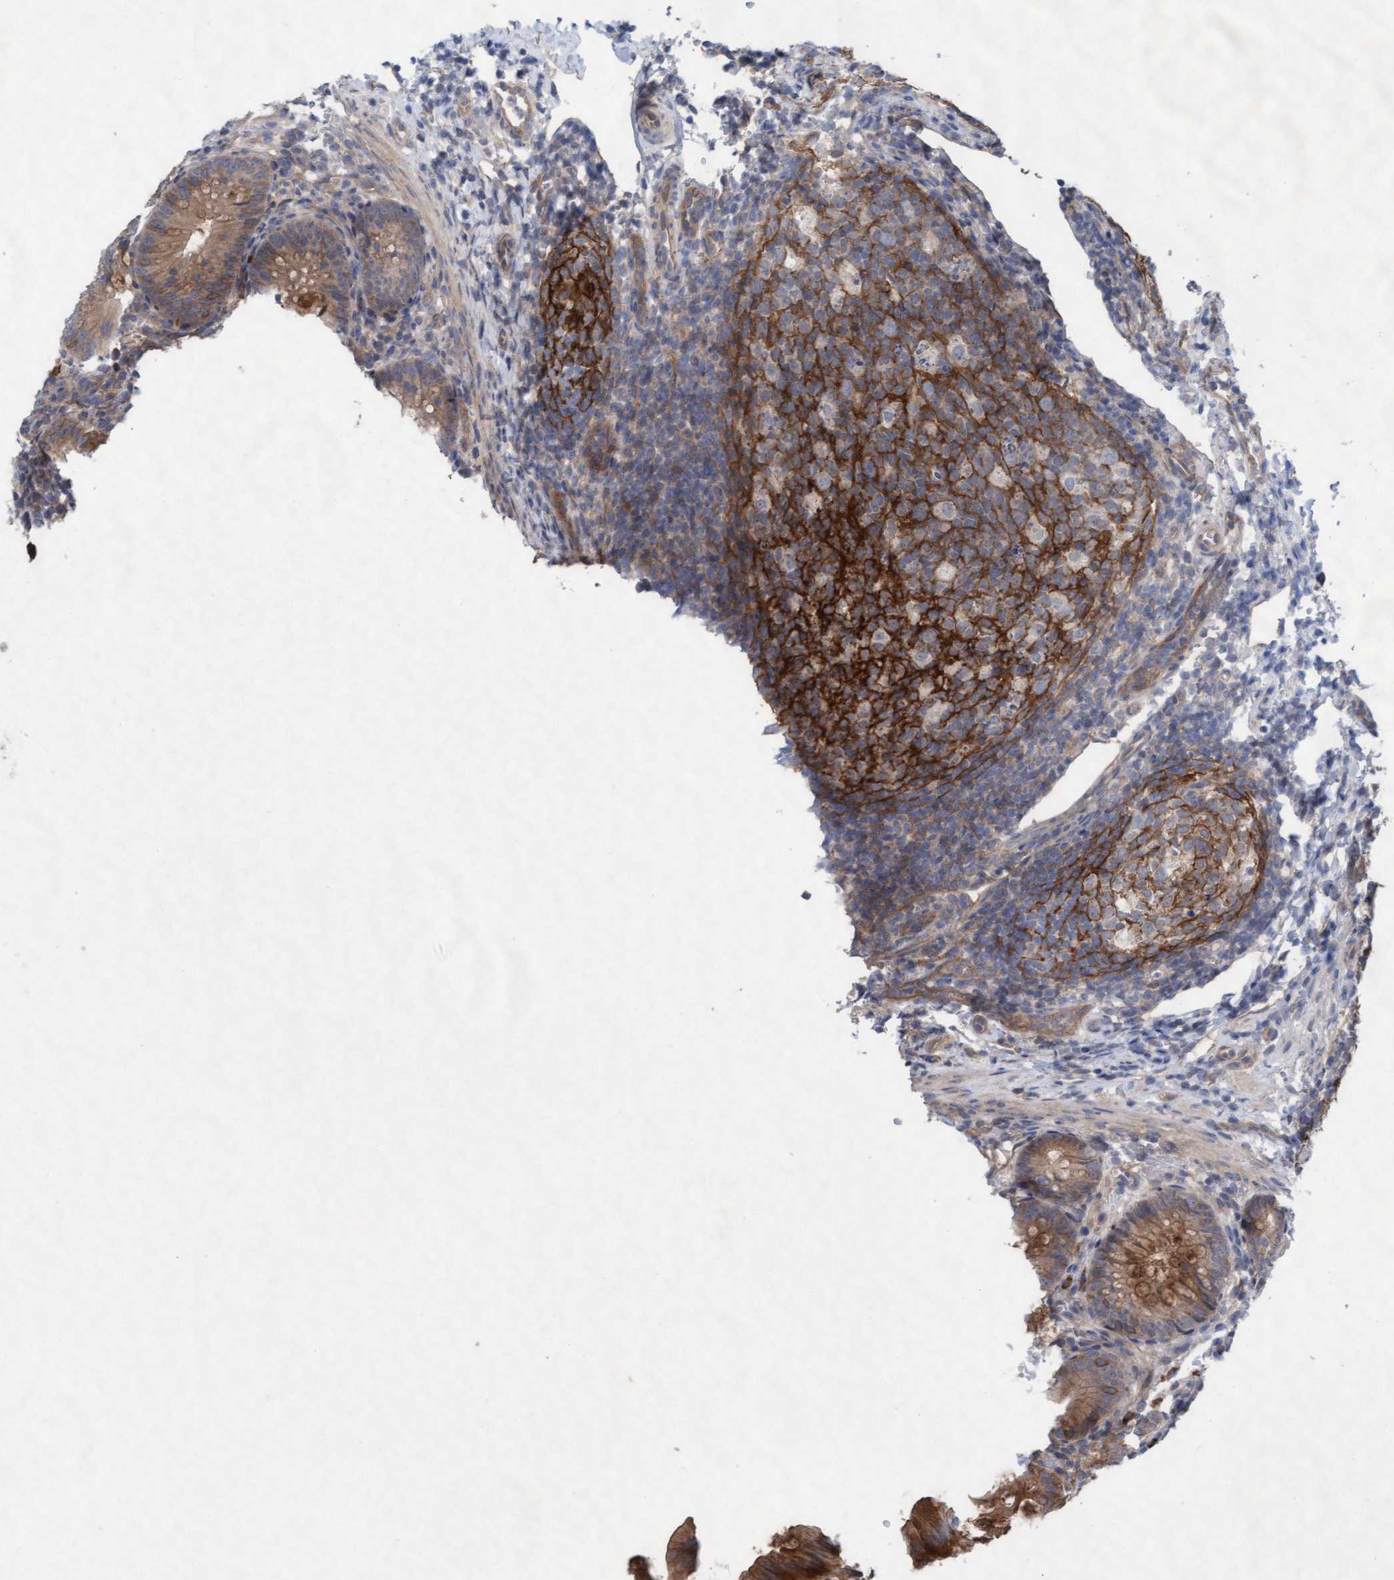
{"staining": {"intensity": "moderate", "quantity": ">75%", "location": "cytoplasmic/membranous"}, "tissue": "appendix", "cell_type": "Glandular cells", "image_type": "normal", "snomed": [{"axis": "morphology", "description": "Normal tissue, NOS"}, {"axis": "topography", "description": "Appendix"}], "caption": "Unremarkable appendix shows moderate cytoplasmic/membranous staining in approximately >75% of glandular cells, visualized by immunohistochemistry. The protein of interest is stained brown, and the nuclei are stained in blue (DAB IHC with brightfield microscopy, high magnification).", "gene": "PLCD1", "patient": {"sex": "male", "age": 1}}